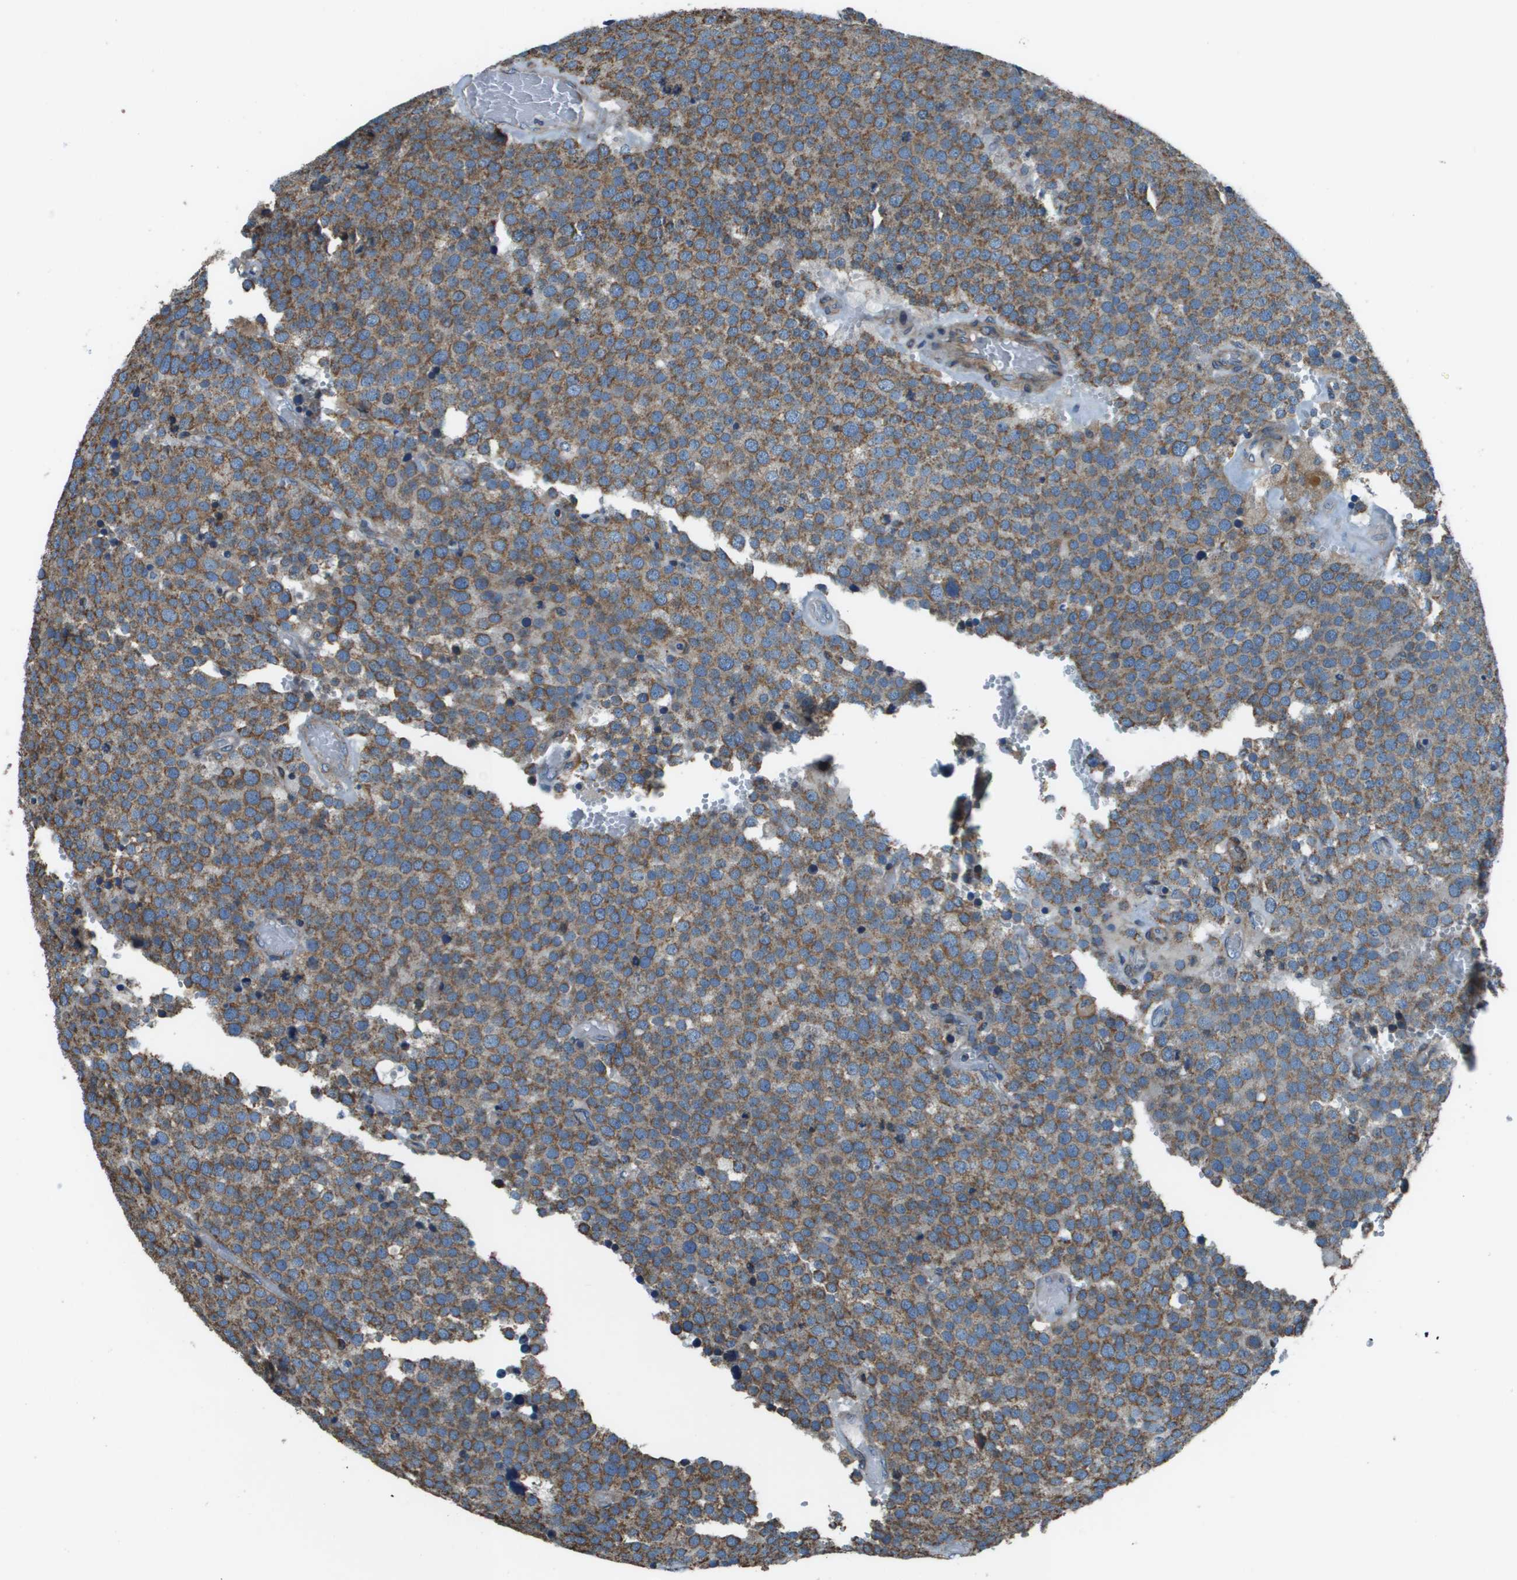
{"staining": {"intensity": "moderate", "quantity": ">75%", "location": "cytoplasmic/membranous"}, "tissue": "testis cancer", "cell_type": "Tumor cells", "image_type": "cancer", "snomed": [{"axis": "morphology", "description": "Normal tissue, NOS"}, {"axis": "morphology", "description": "Seminoma, NOS"}, {"axis": "topography", "description": "Testis"}], "caption": "Testis cancer (seminoma) was stained to show a protein in brown. There is medium levels of moderate cytoplasmic/membranous expression in approximately >75% of tumor cells. The protein is shown in brown color, while the nuclei are stained blue.", "gene": "TMEM51", "patient": {"sex": "male", "age": 71}}